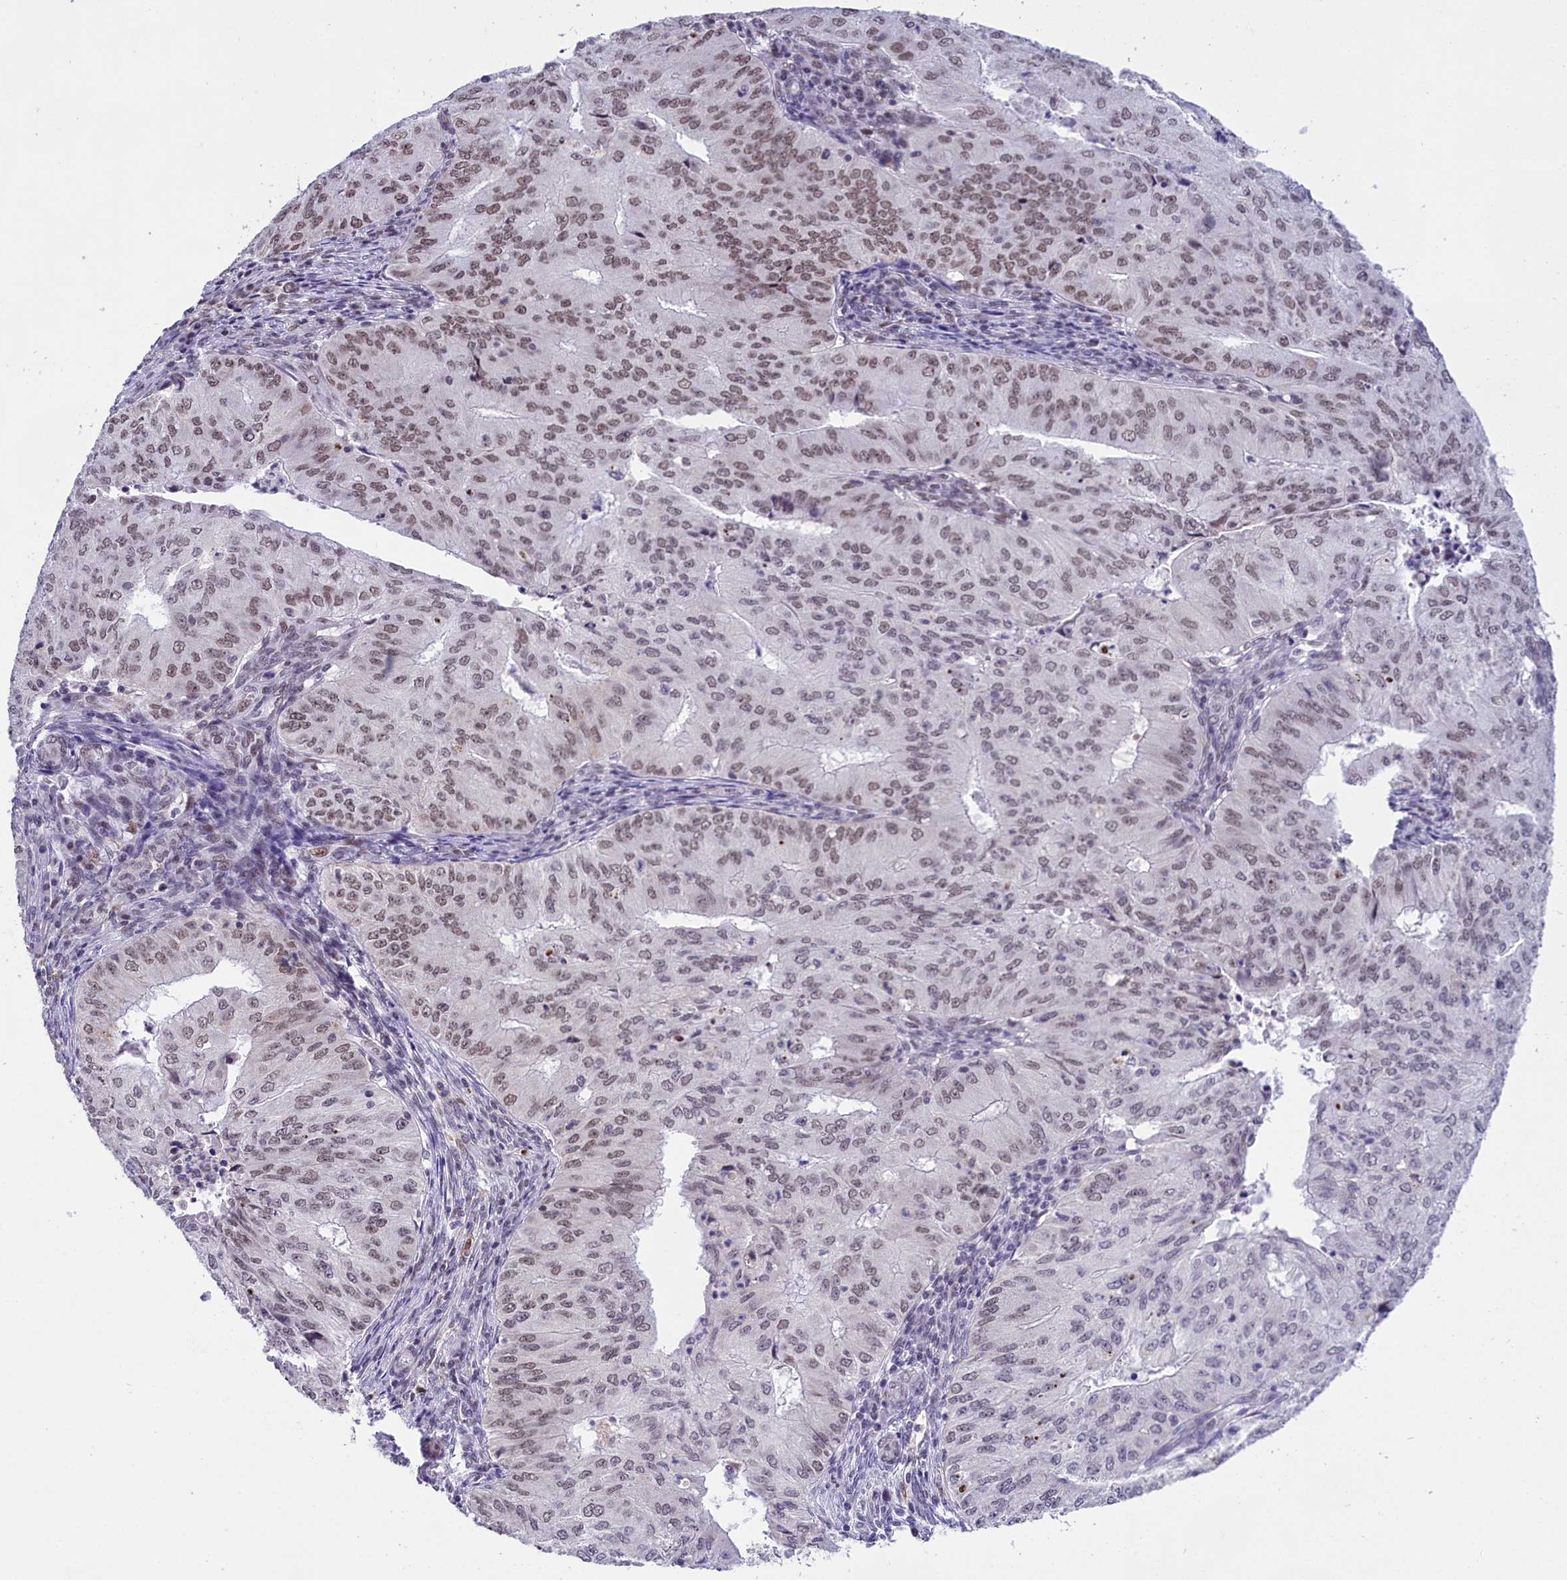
{"staining": {"intensity": "weak", "quantity": ">75%", "location": "nuclear"}, "tissue": "endometrial cancer", "cell_type": "Tumor cells", "image_type": "cancer", "snomed": [{"axis": "morphology", "description": "Adenocarcinoma, NOS"}, {"axis": "topography", "description": "Endometrium"}], "caption": "Endometrial adenocarcinoma stained for a protein (brown) reveals weak nuclear positive staining in about >75% of tumor cells.", "gene": "CDYL2", "patient": {"sex": "female", "age": 50}}